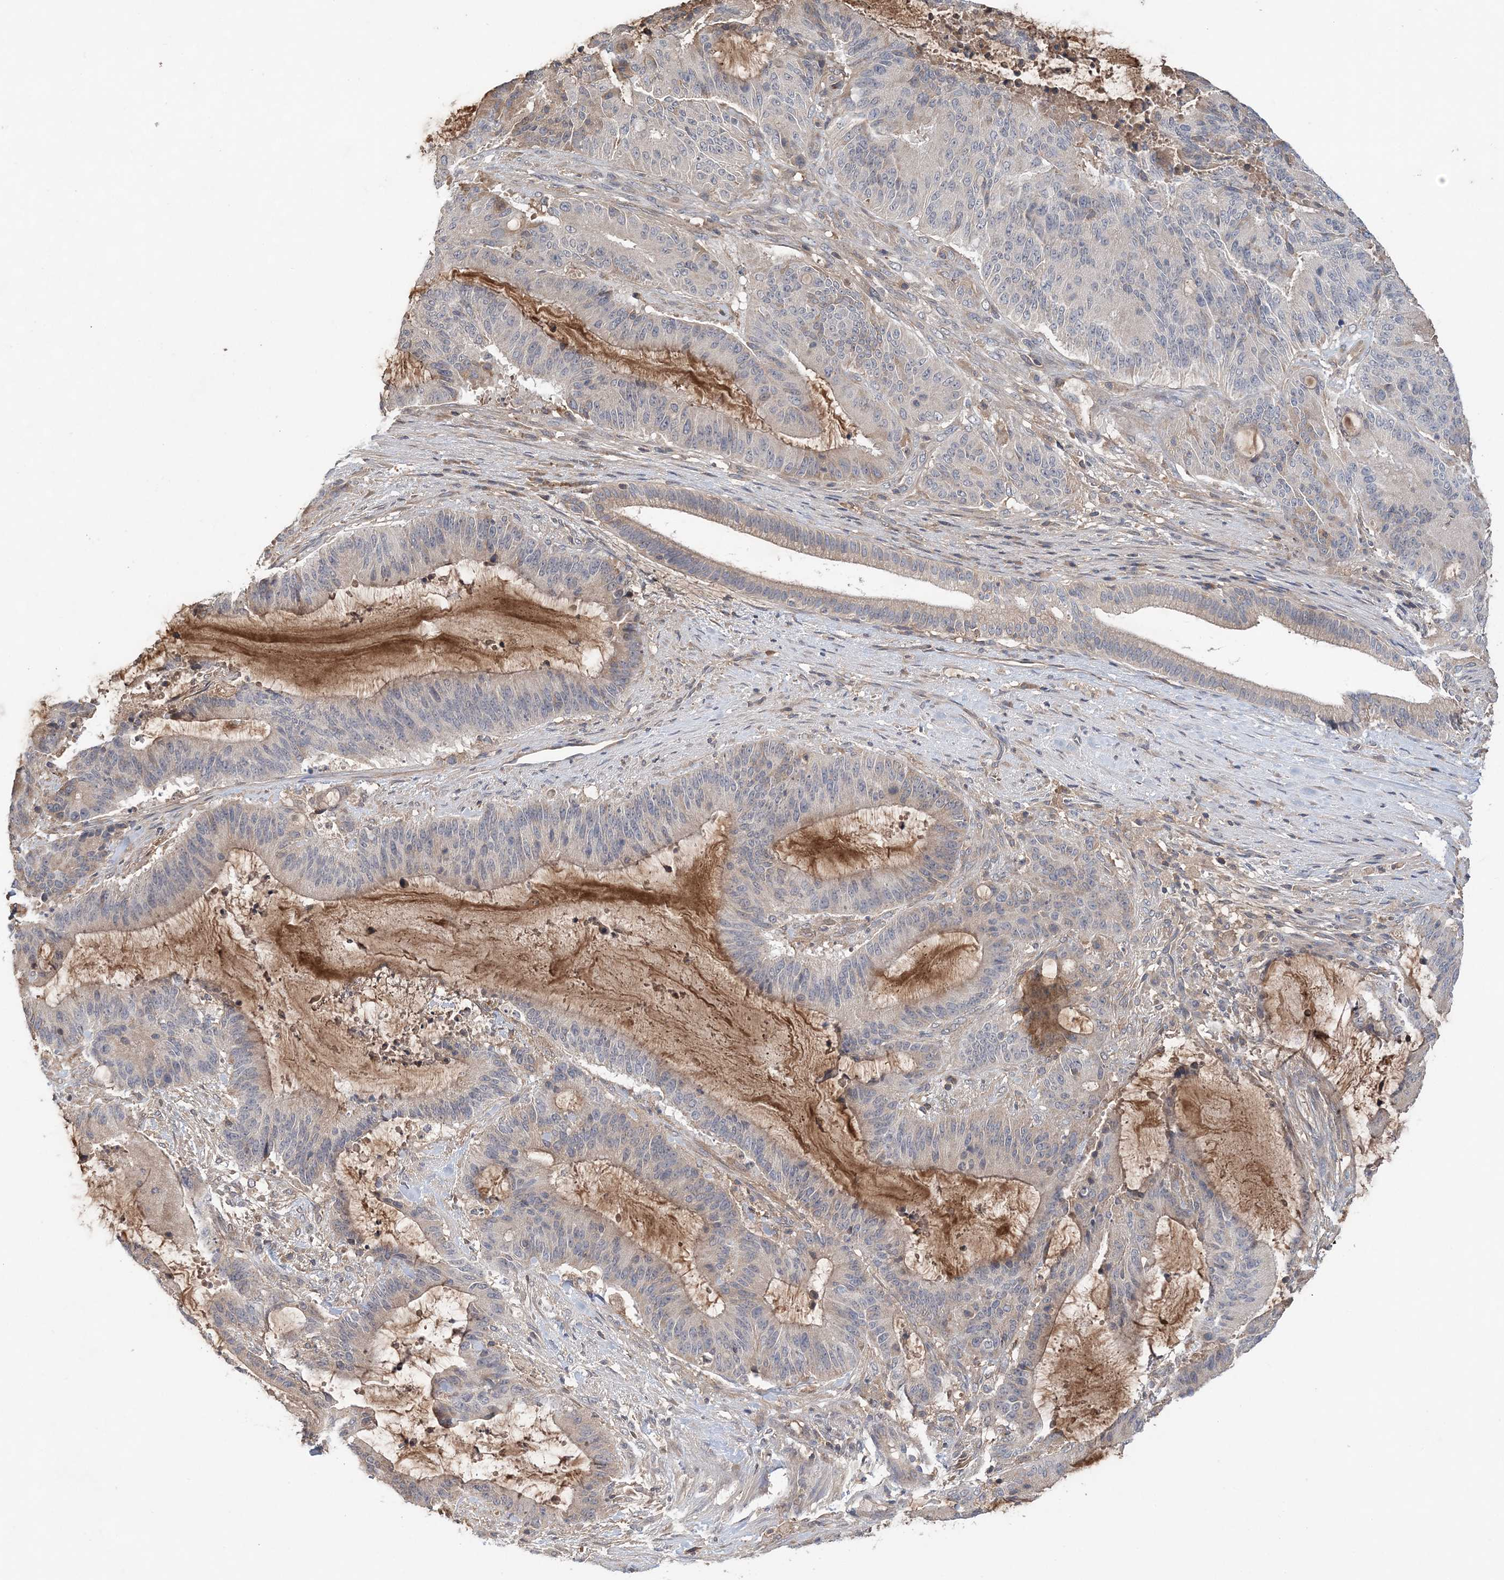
{"staining": {"intensity": "negative", "quantity": "none", "location": "none"}, "tissue": "liver cancer", "cell_type": "Tumor cells", "image_type": "cancer", "snomed": [{"axis": "morphology", "description": "Normal tissue, NOS"}, {"axis": "morphology", "description": "Cholangiocarcinoma"}, {"axis": "topography", "description": "Liver"}, {"axis": "topography", "description": "Peripheral nerve tissue"}], "caption": "Tumor cells are negative for protein expression in human liver cancer (cholangiocarcinoma).", "gene": "SYCP3", "patient": {"sex": "female", "age": 73}}